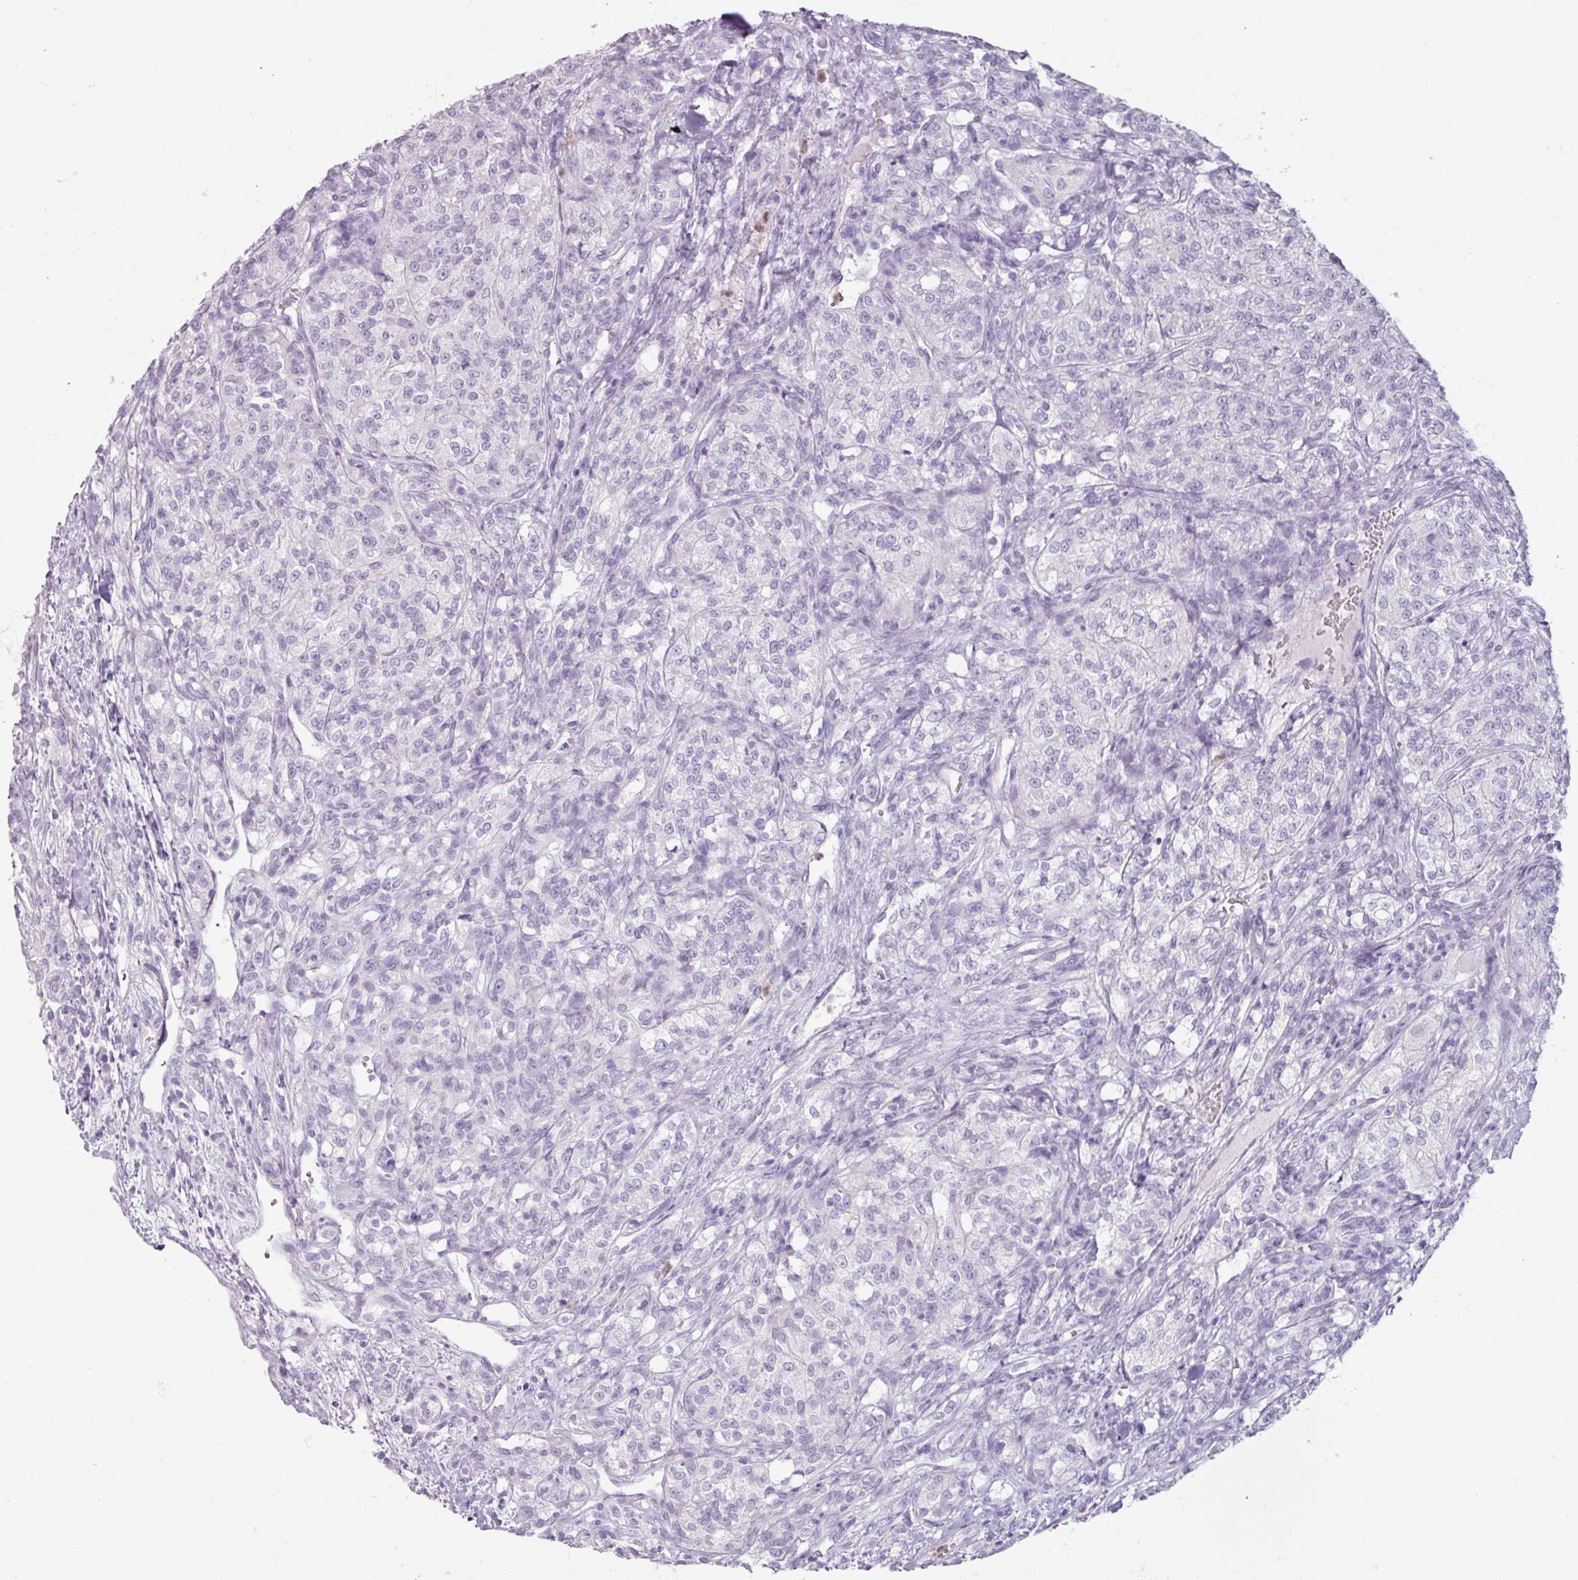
{"staining": {"intensity": "negative", "quantity": "none", "location": "none"}, "tissue": "renal cancer", "cell_type": "Tumor cells", "image_type": "cancer", "snomed": [{"axis": "morphology", "description": "Adenocarcinoma, NOS"}, {"axis": "topography", "description": "Kidney"}], "caption": "A high-resolution photomicrograph shows IHC staining of renal adenocarcinoma, which reveals no significant staining in tumor cells.", "gene": "ARG1", "patient": {"sex": "female", "age": 63}}